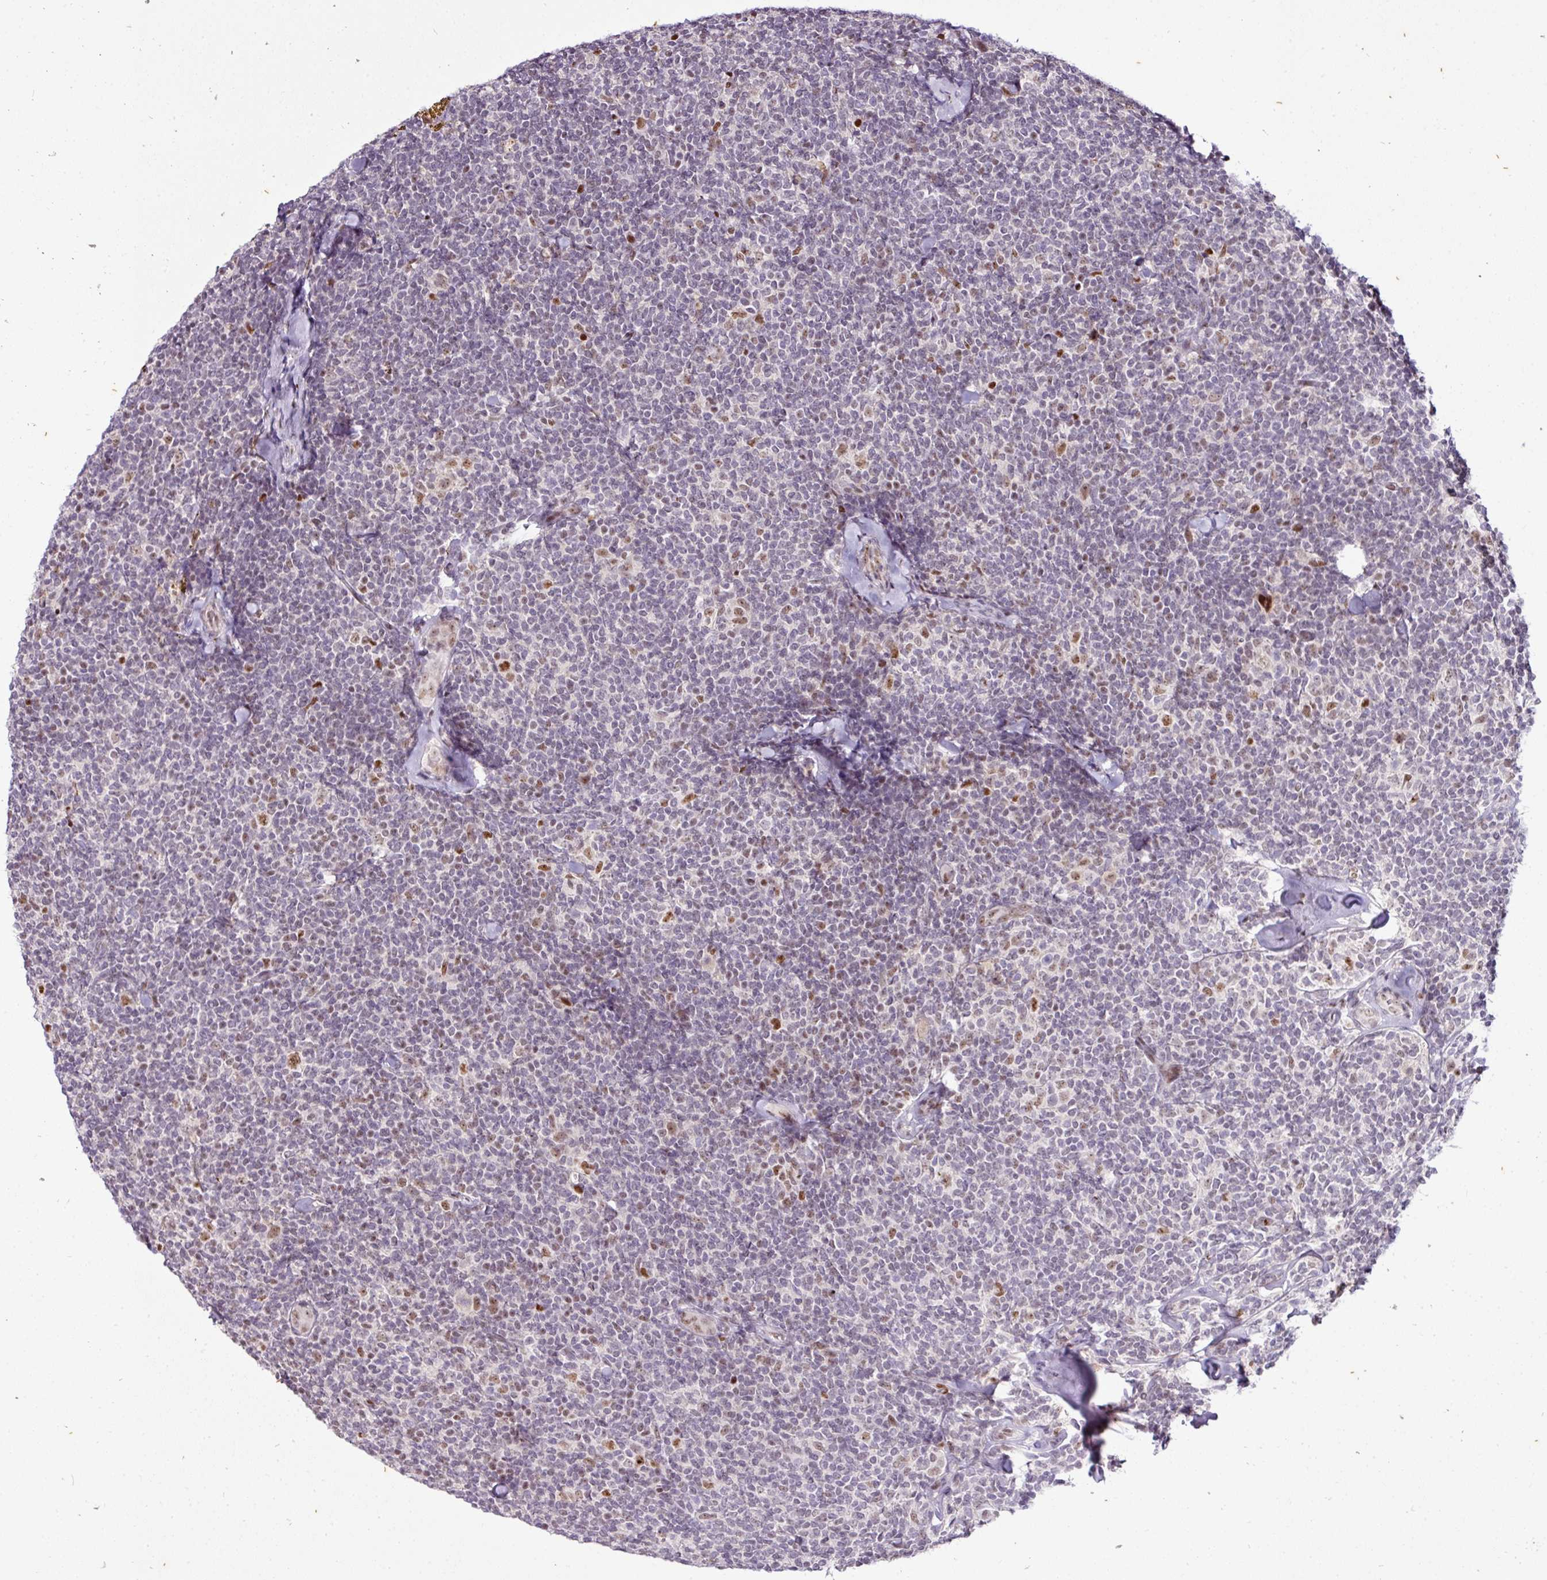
{"staining": {"intensity": "weak", "quantity": "<25%", "location": "nuclear"}, "tissue": "lymphoma", "cell_type": "Tumor cells", "image_type": "cancer", "snomed": [{"axis": "morphology", "description": "Malignant lymphoma, non-Hodgkin's type, Low grade"}, {"axis": "topography", "description": "Lymph node"}], "caption": "IHC photomicrograph of human lymphoma stained for a protein (brown), which demonstrates no positivity in tumor cells. (DAB (3,3'-diaminobenzidine) immunohistochemistry (IHC) visualized using brightfield microscopy, high magnification).", "gene": "KLF16", "patient": {"sex": "female", "age": 56}}